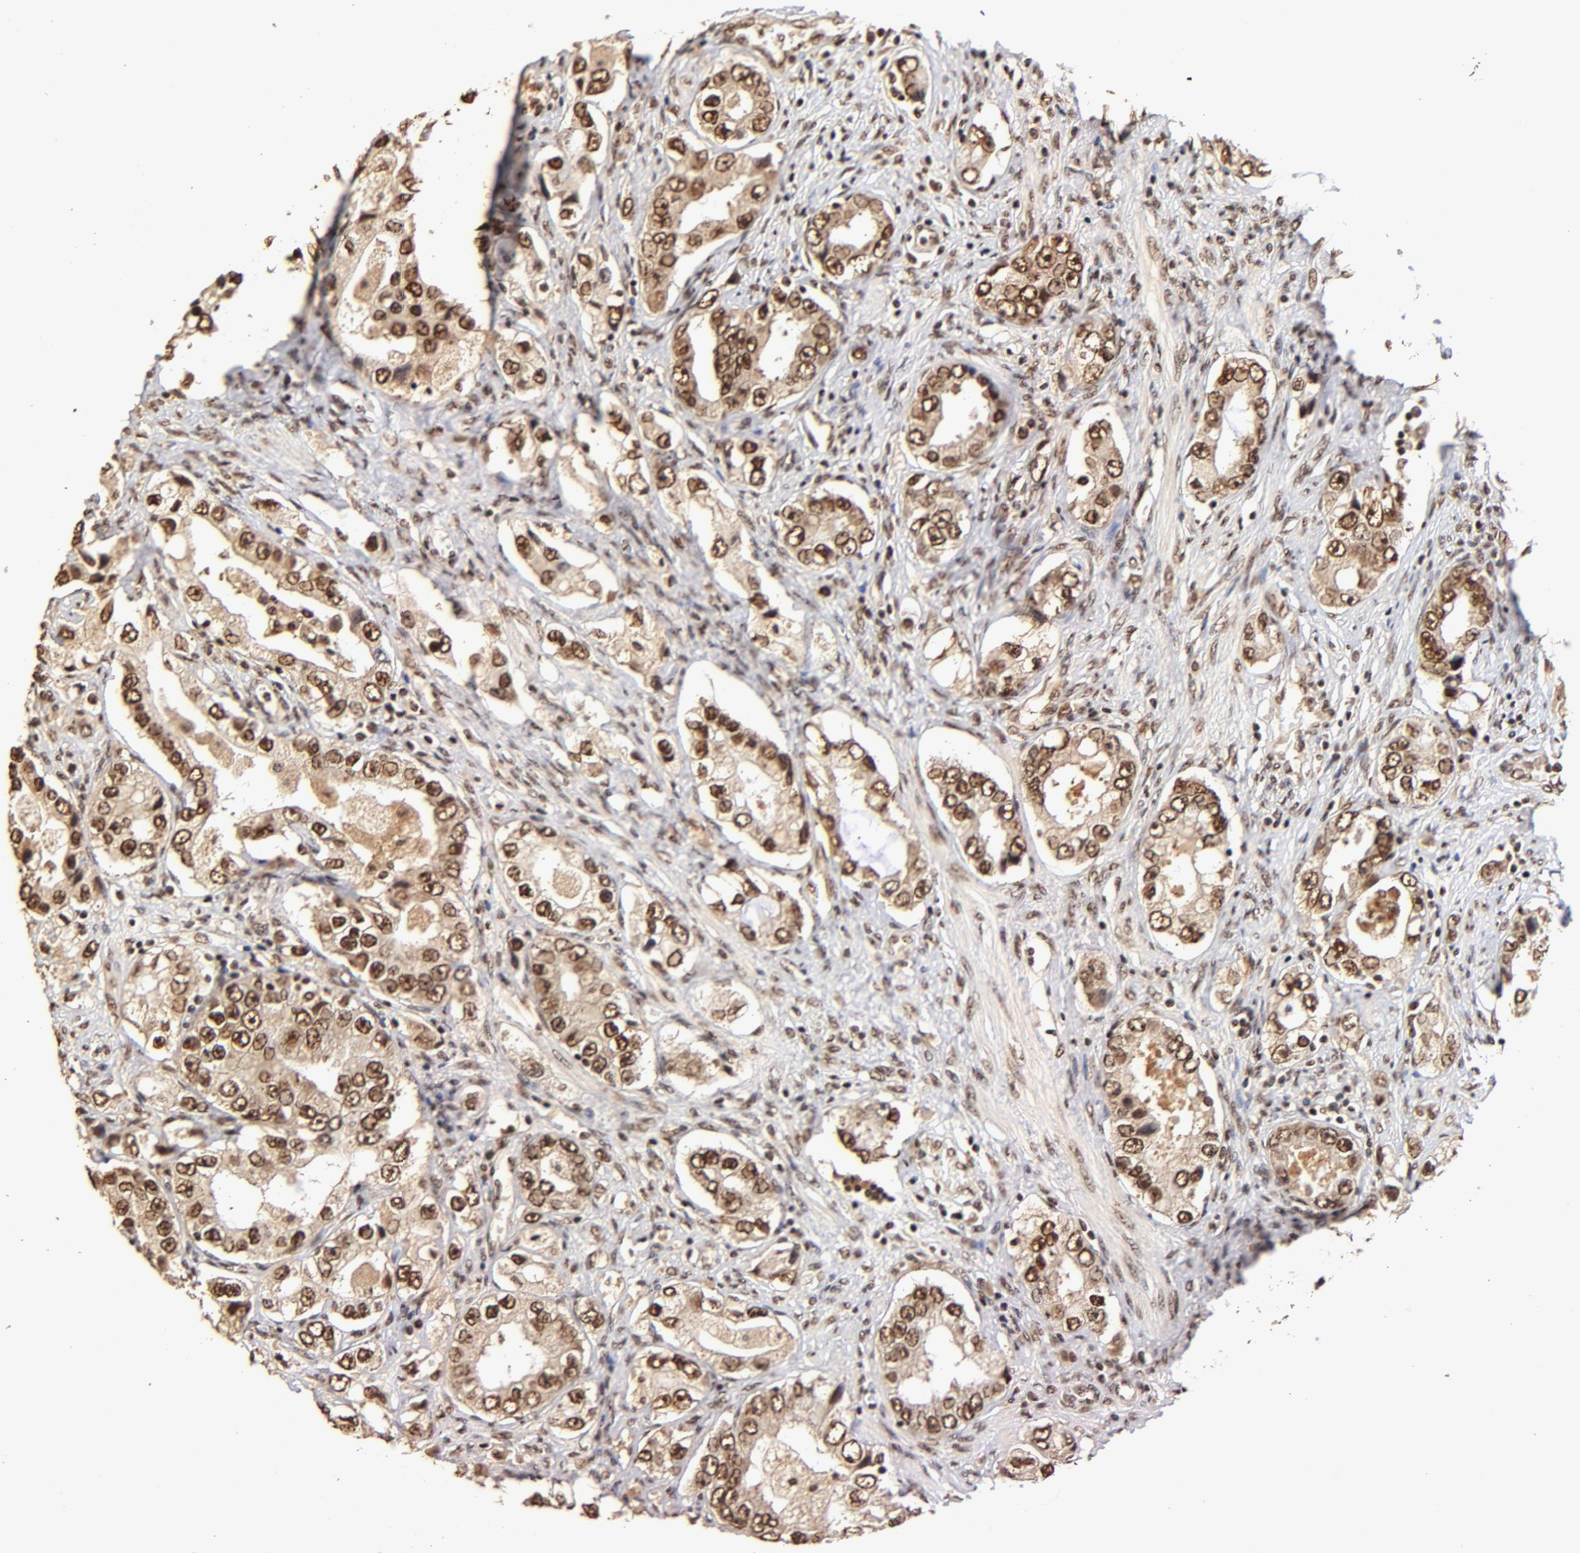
{"staining": {"intensity": "strong", "quantity": ">75%", "location": "nuclear"}, "tissue": "prostate cancer", "cell_type": "Tumor cells", "image_type": "cancer", "snomed": [{"axis": "morphology", "description": "Adenocarcinoma, High grade"}, {"axis": "topography", "description": "Prostate"}], "caption": "A photomicrograph of human prostate adenocarcinoma (high-grade) stained for a protein reveals strong nuclear brown staining in tumor cells.", "gene": "MED12", "patient": {"sex": "male", "age": 63}}